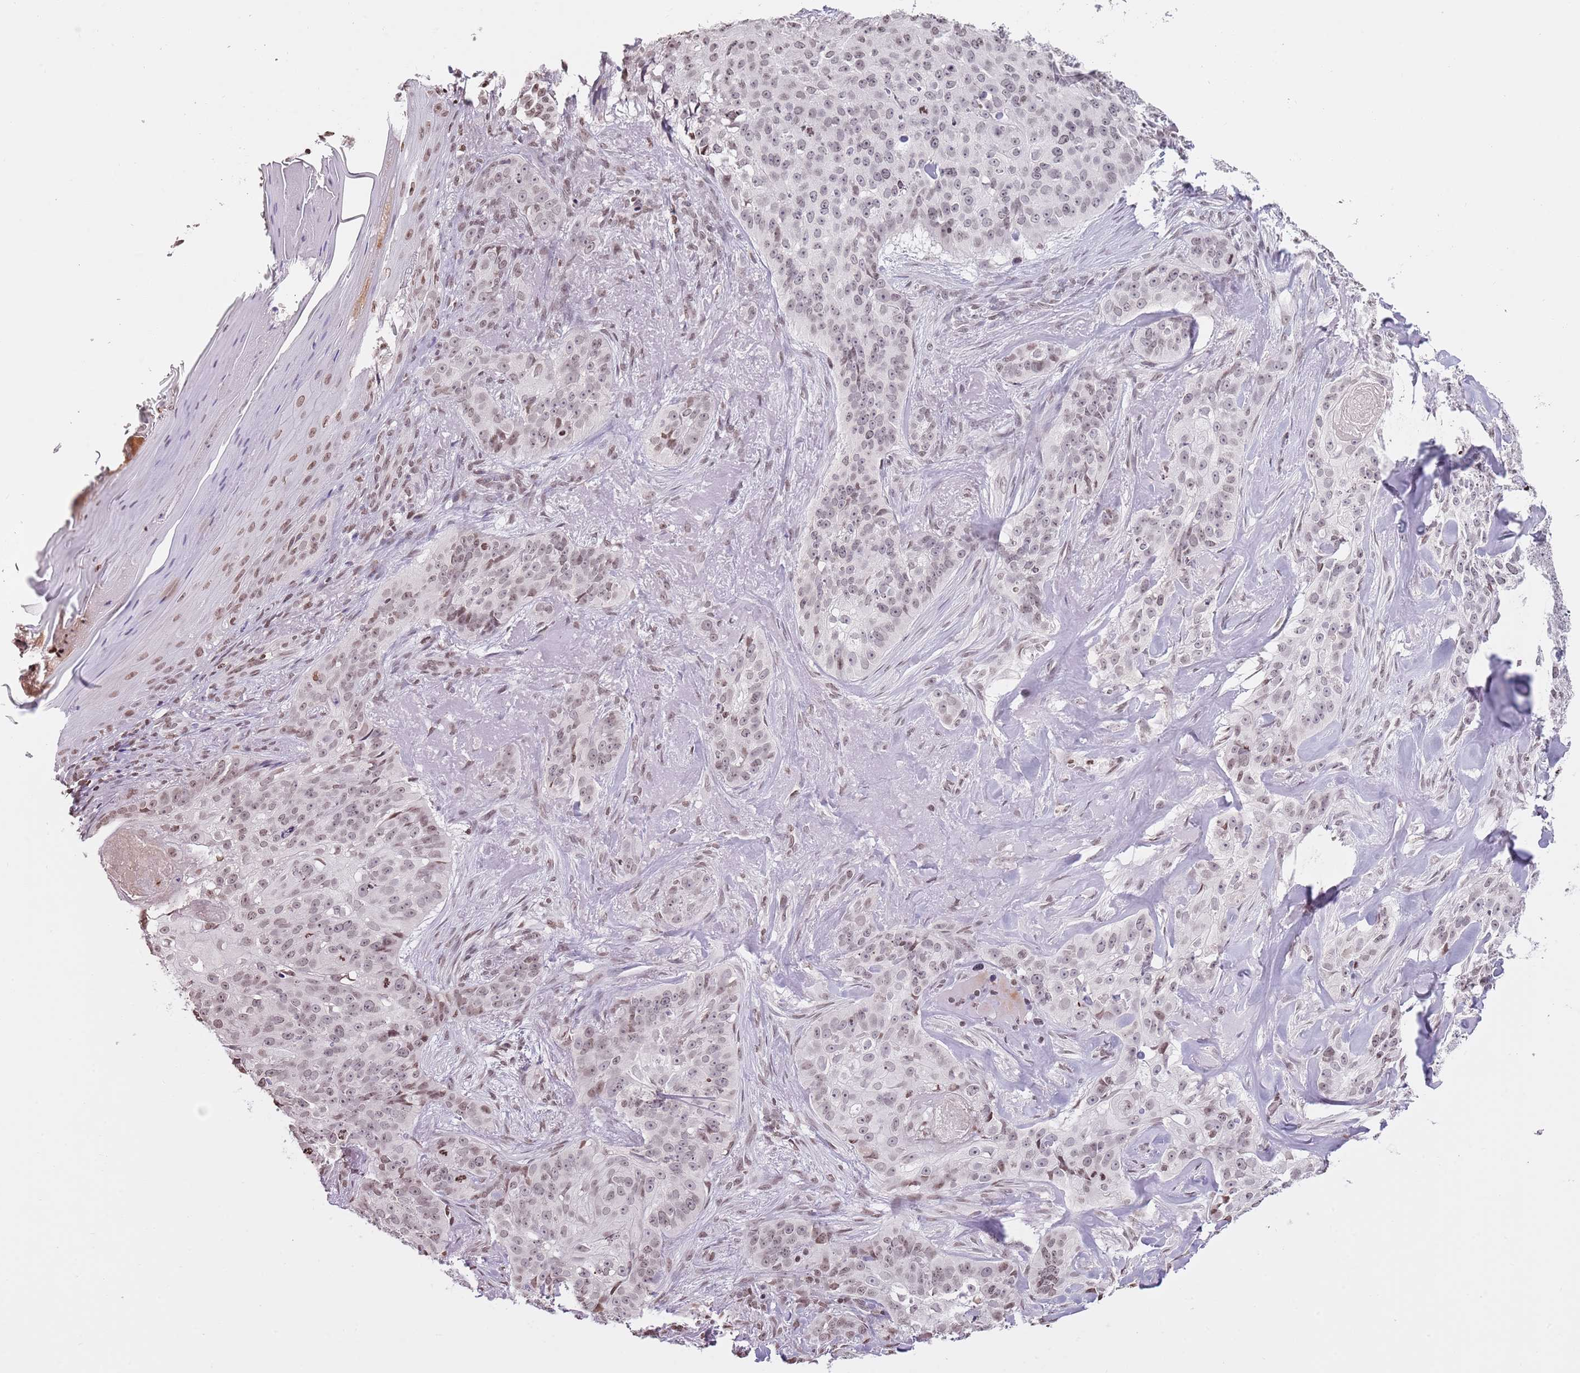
{"staining": {"intensity": "weak", "quantity": "25%-75%", "location": "nuclear"}, "tissue": "skin cancer", "cell_type": "Tumor cells", "image_type": "cancer", "snomed": [{"axis": "morphology", "description": "Basal cell carcinoma"}, {"axis": "topography", "description": "Skin"}], "caption": "Skin cancer (basal cell carcinoma) stained with a protein marker reveals weak staining in tumor cells.", "gene": "KPNA3", "patient": {"sex": "female", "age": 92}}